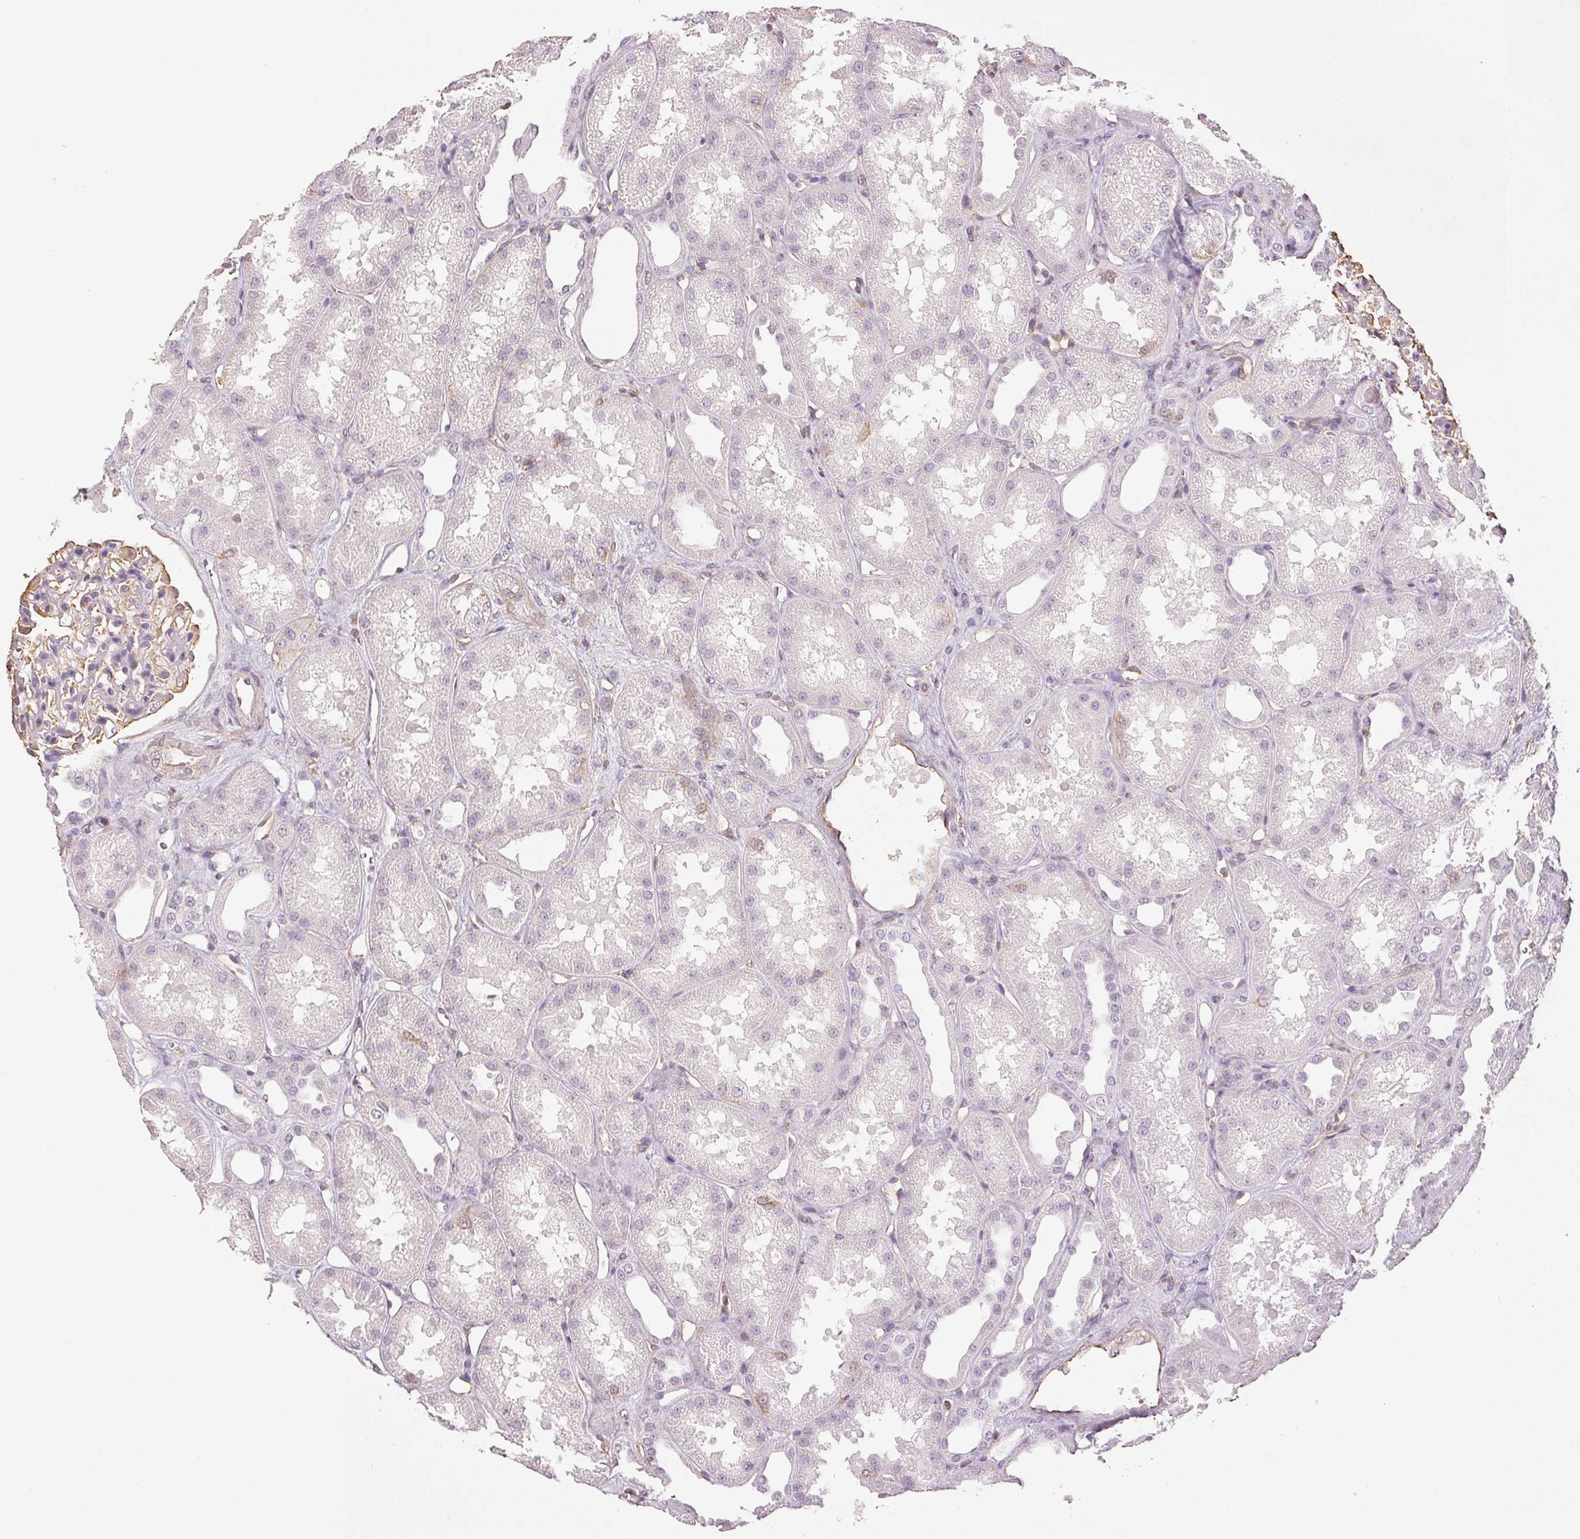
{"staining": {"intensity": "weak", "quantity": "25%-75%", "location": "cytoplasmic/membranous"}, "tissue": "kidney", "cell_type": "Cells in glomeruli", "image_type": "normal", "snomed": [{"axis": "morphology", "description": "Normal tissue, NOS"}, {"axis": "topography", "description": "Kidney"}], "caption": "This histopathology image shows immunohistochemistry (IHC) staining of unremarkable kidney, with low weak cytoplasmic/membranous expression in approximately 25%-75% of cells in glomeruli.", "gene": "COL7A1", "patient": {"sex": "male", "age": 61}}